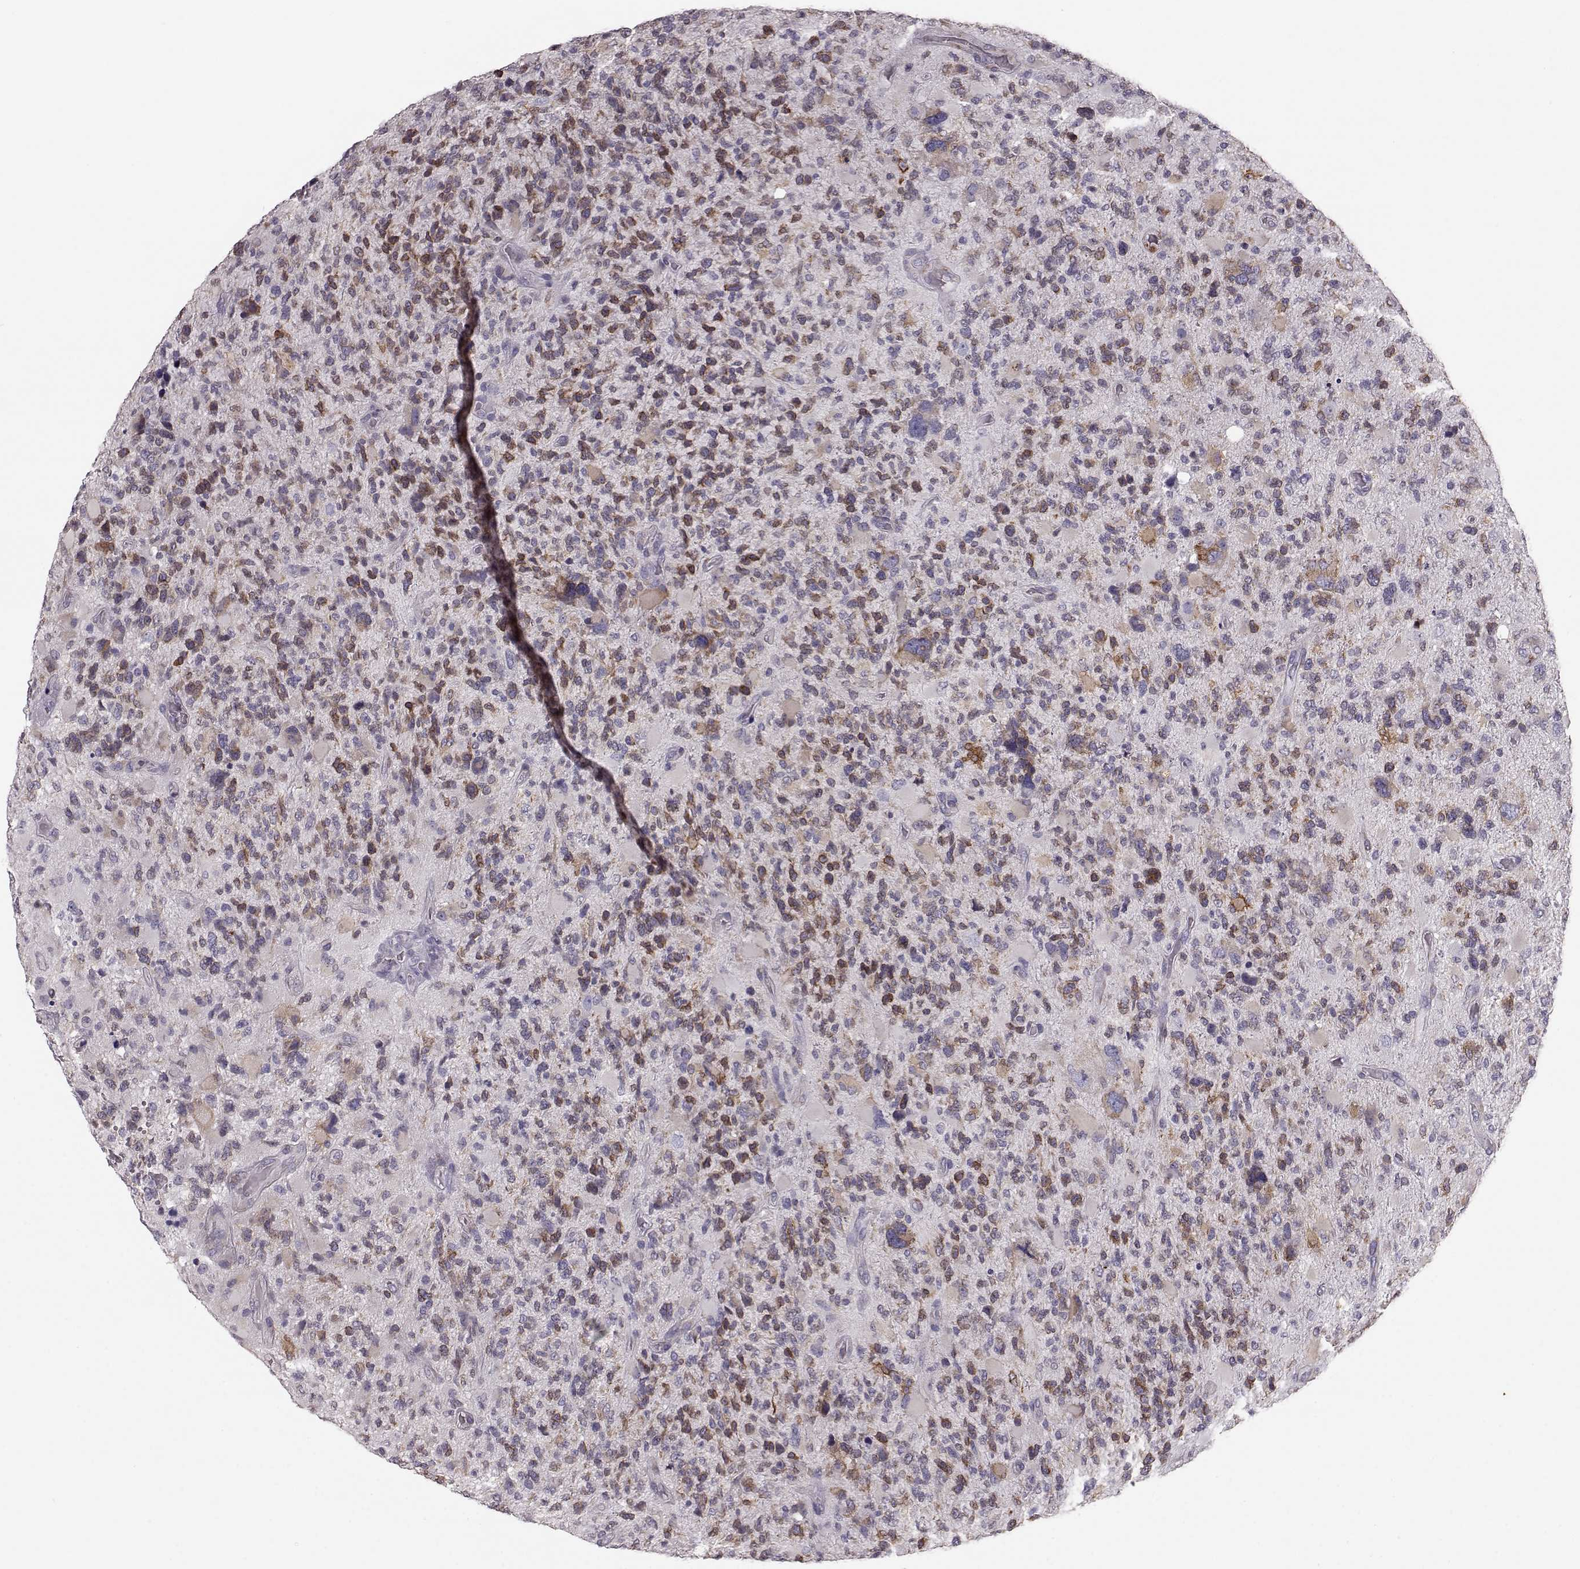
{"staining": {"intensity": "moderate", "quantity": "<25%", "location": "cytoplasmic/membranous"}, "tissue": "glioma", "cell_type": "Tumor cells", "image_type": "cancer", "snomed": [{"axis": "morphology", "description": "Glioma, malignant, High grade"}, {"axis": "topography", "description": "Brain"}], "caption": "IHC image of malignant glioma (high-grade) stained for a protein (brown), which displays low levels of moderate cytoplasmic/membranous positivity in about <25% of tumor cells.", "gene": "ELOVL5", "patient": {"sex": "female", "age": 71}}